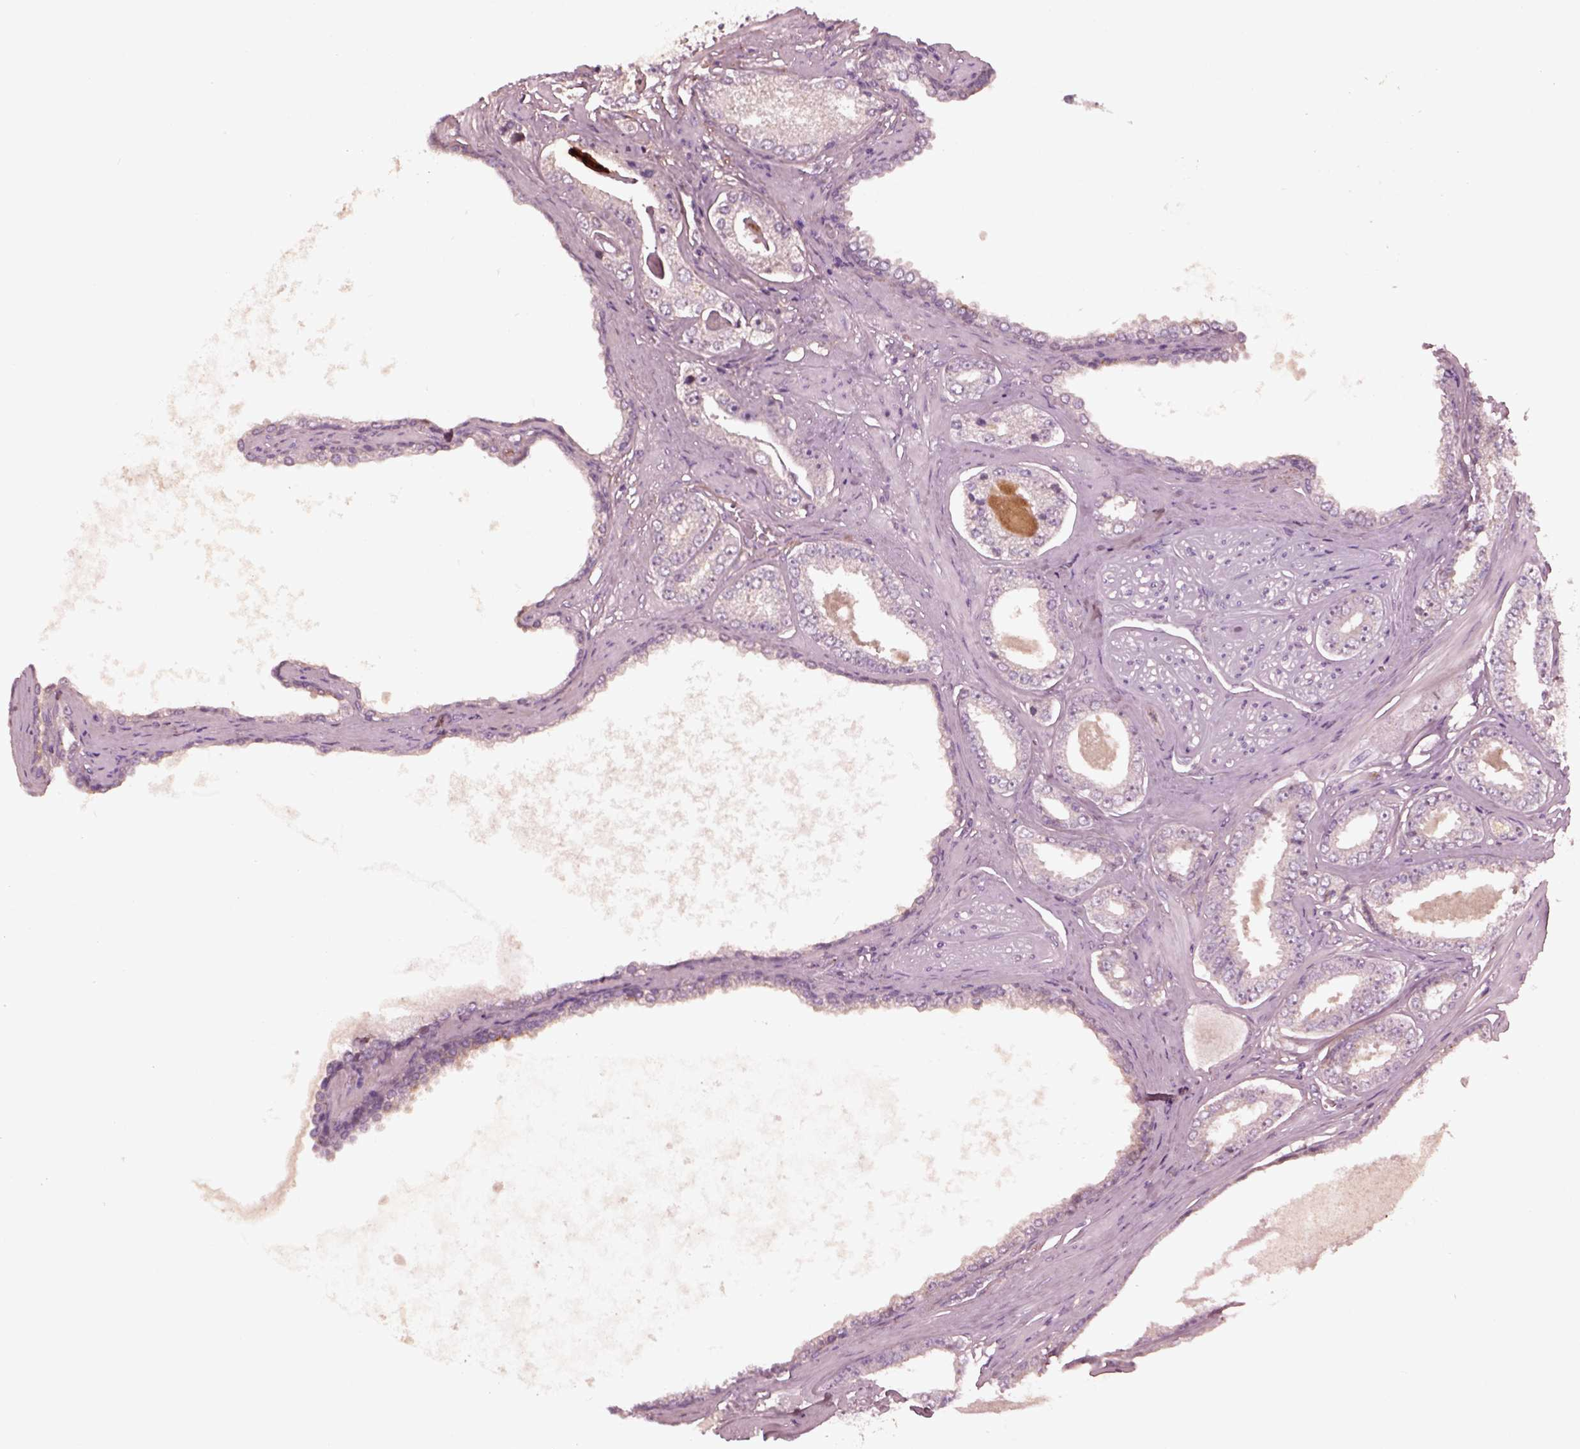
{"staining": {"intensity": "negative", "quantity": "none", "location": "none"}, "tissue": "prostate cancer", "cell_type": "Tumor cells", "image_type": "cancer", "snomed": [{"axis": "morphology", "description": "Adenocarcinoma, NOS"}, {"axis": "topography", "description": "Prostate"}], "caption": "An immunohistochemistry histopathology image of prostate adenocarcinoma is shown. There is no staining in tumor cells of prostate adenocarcinoma. Nuclei are stained in blue.", "gene": "EFEMP1", "patient": {"sex": "male", "age": 64}}